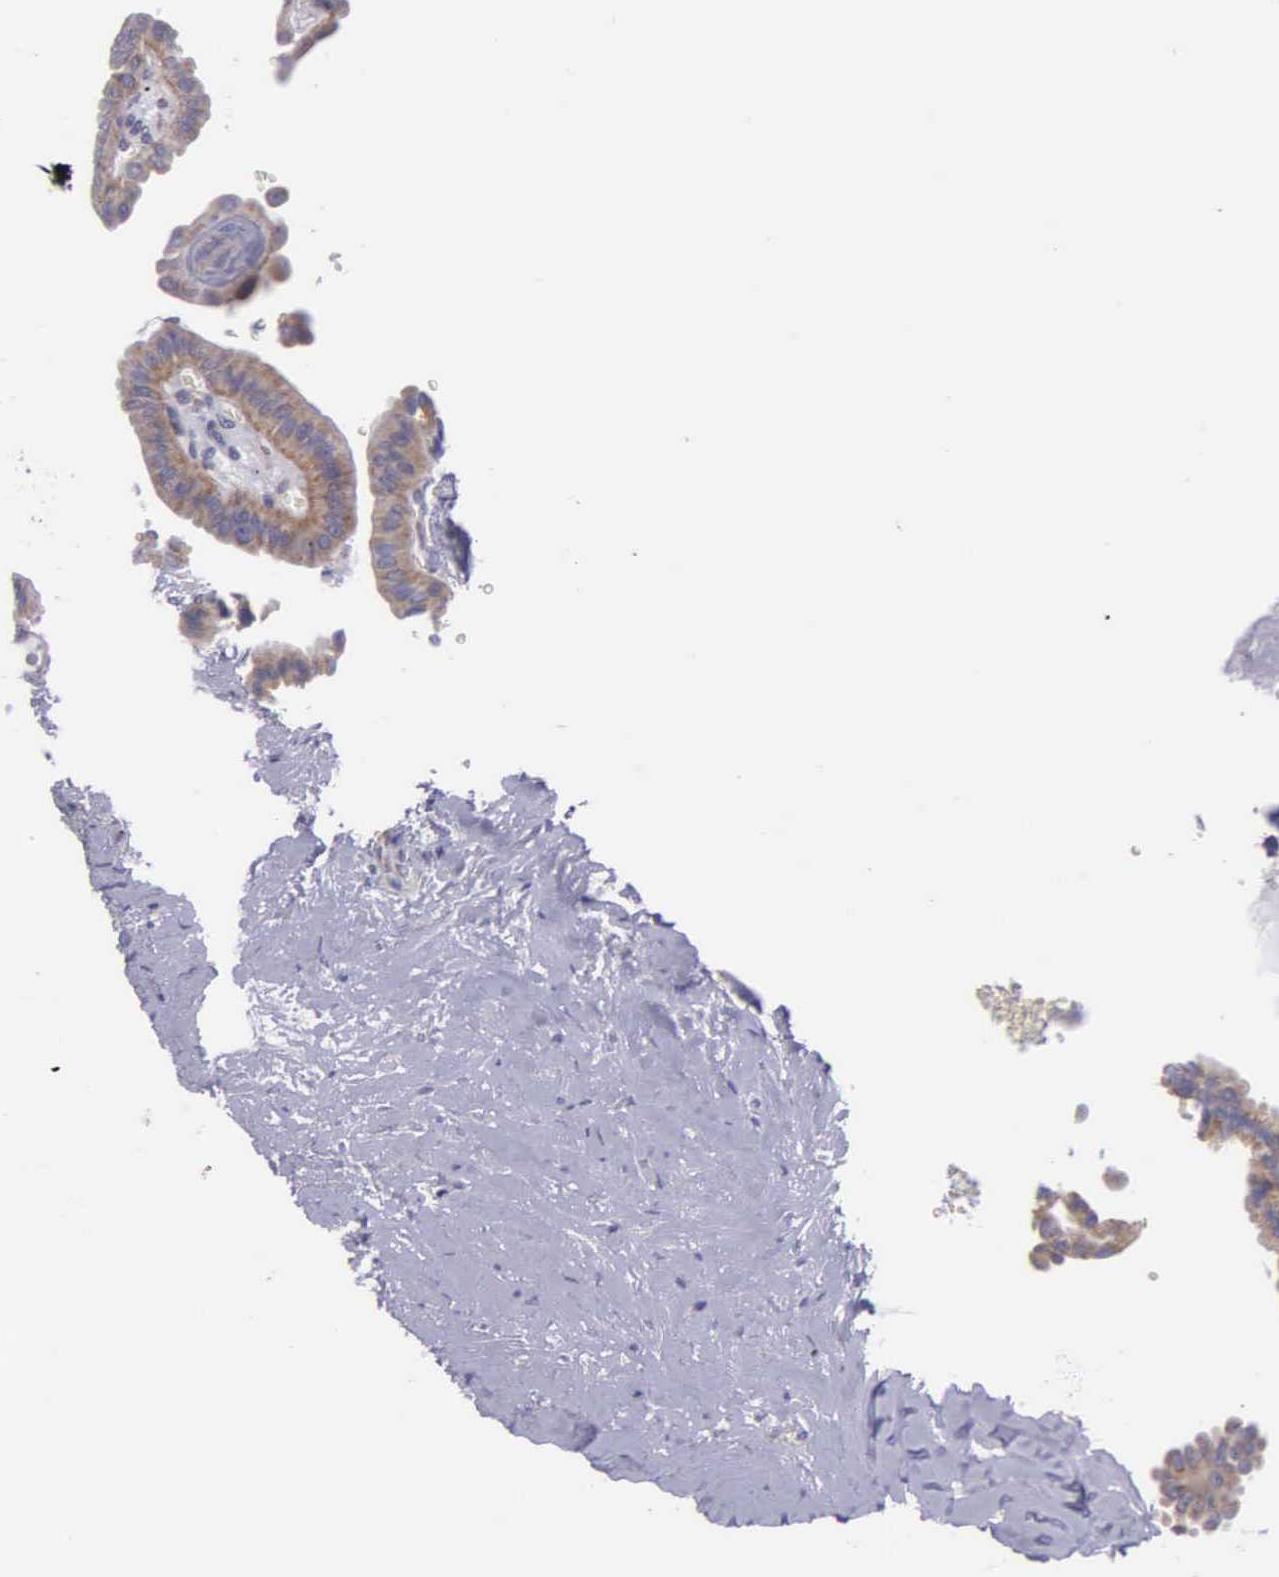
{"staining": {"intensity": "moderate", "quantity": ">75%", "location": "cytoplasmic/membranous"}, "tissue": "thyroid cancer", "cell_type": "Tumor cells", "image_type": "cancer", "snomed": [{"axis": "morphology", "description": "Papillary adenocarcinoma, NOS"}, {"axis": "topography", "description": "Thyroid gland"}], "caption": "Thyroid cancer (papillary adenocarcinoma) tissue displays moderate cytoplasmic/membranous staining in about >75% of tumor cells, visualized by immunohistochemistry. Immunohistochemistry (ihc) stains the protein in brown and the nuclei are stained blue.", "gene": "SYNJ2BP", "patient": {"sex": "male", "age": 87}}